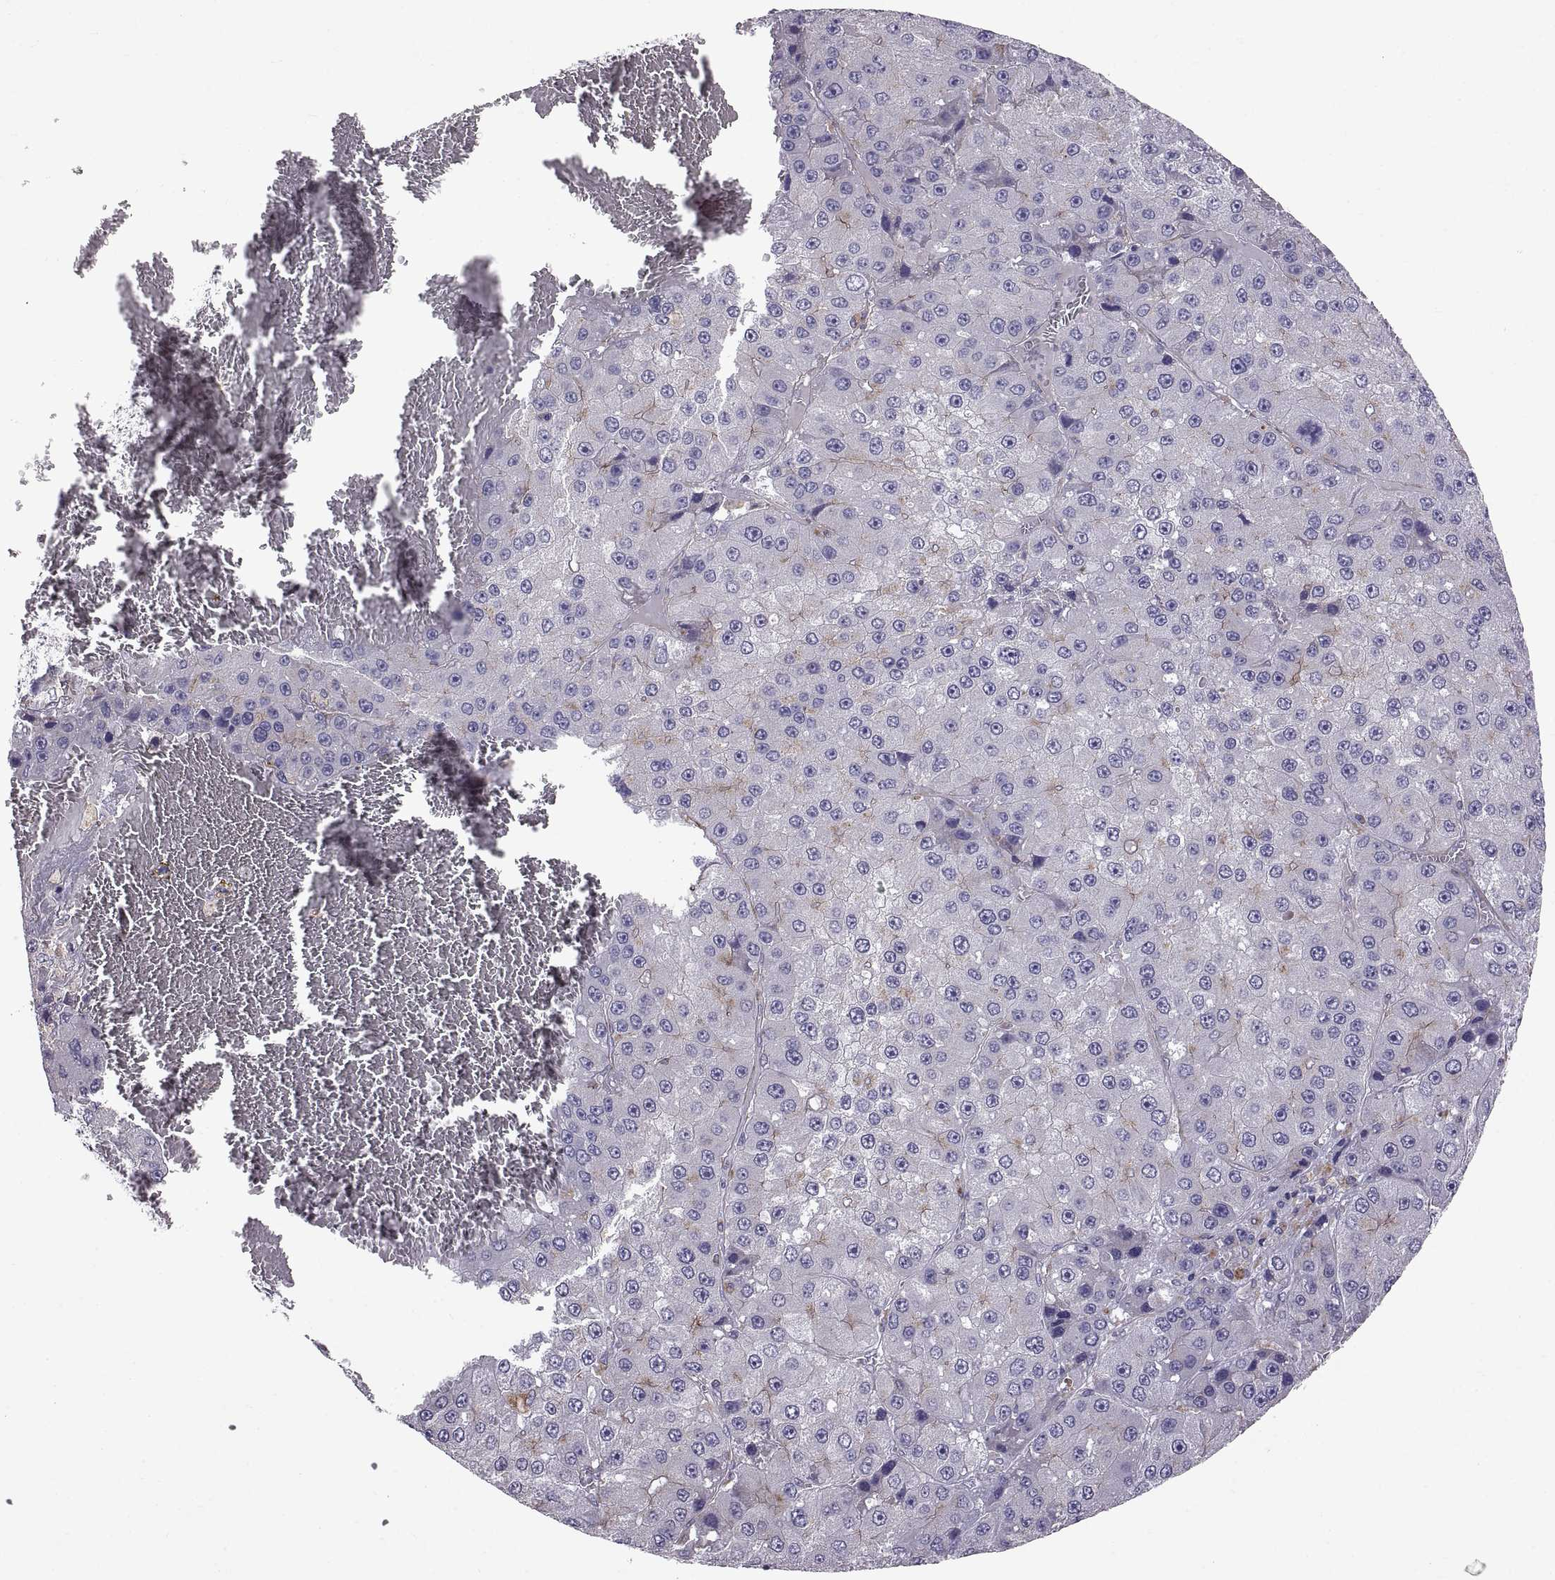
{"staining": {"intensity": "weak", "quantity": "<25%", "location": "cytoplasmic/membranous"}, "tissue": "liver cancer", "cell_type": "Tumor cells", "image_type": "cancer", "snomed": [{"axis": "morphology", "description": "Carcinoma, Hepatocellular, NOS"}, {"axis": "topography", "description": "Liver"}], "caption": "The photomicrograph reveals no significant expression in tumor cells of liver cancer.", "gene": "ARSL", "patient": {"sex": "female", "age": 73}}